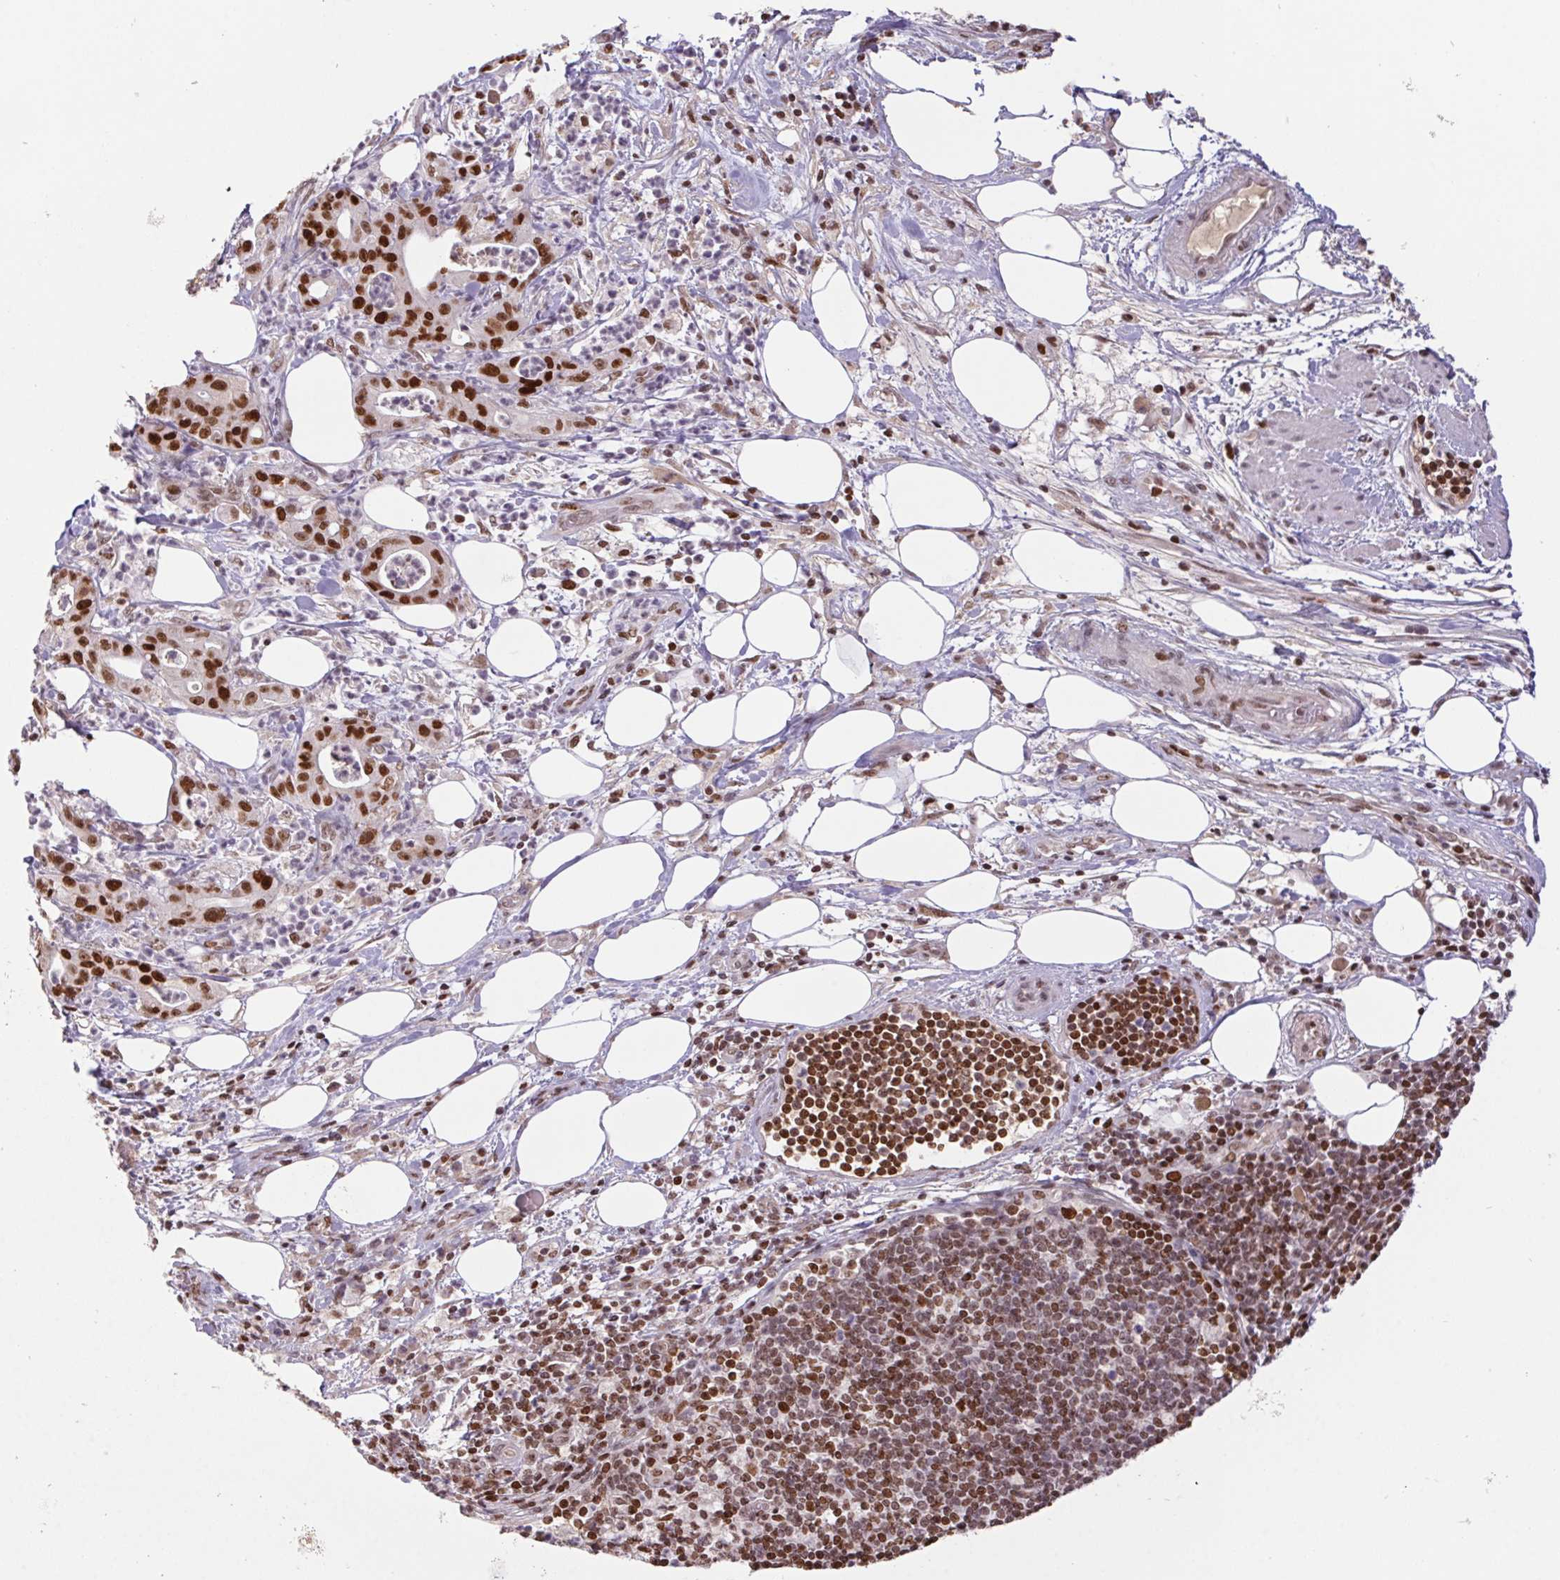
{"staining": {"intensity": "strong", "quantity": ">75%", "location": "nuclear"}, "tissue": "pancreatic cancer", "cell_type": "Tumor cells", "image_type": "cancer", "snomed": [{"axis": "morphology", "description": "Adenocarcinoma, NOS"}, {"axis": "topography", "description": "Pancreas"}], "caption": "Human adenocarcinoma (pancreatic) stained with a protein marker exhibits strong staining in tumor cells.", "gene": "POLD3", "patient": {"sex": "male", "age": 71}}